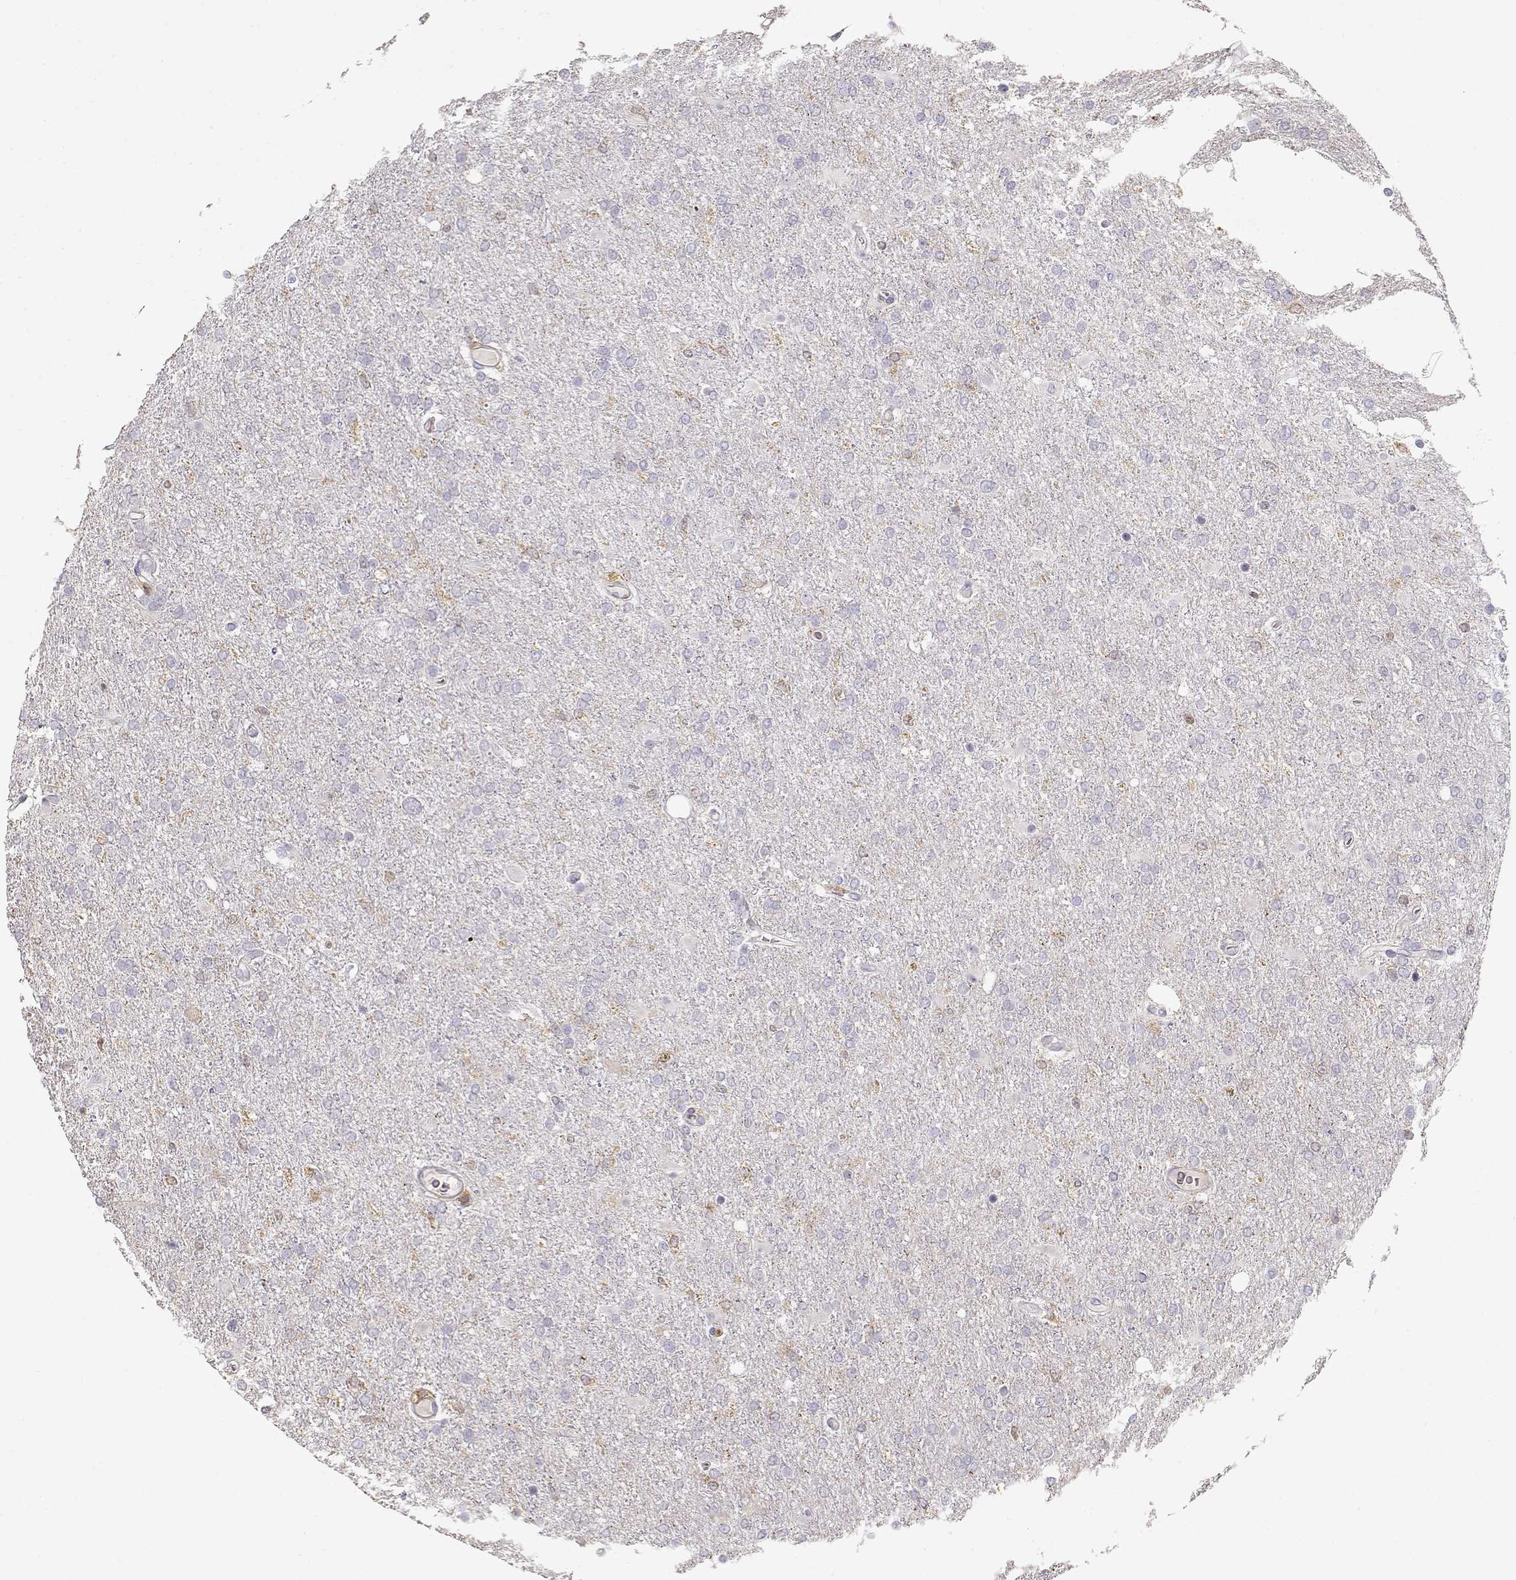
{"staining": {"intensity": "negative", "quantity": "none", "location": "none"}, "tissue": "glioma", "cell_type": "Tumor cells", "image_type": "cancer", "snomed": [{"axis": "morphology", "description": "Glioma, malignant, High grade"}, {"axis": "topography", "description": "Cerebral cortex"}], "caption": "This is an IHC photomicrograph of human malignant high-grade glioma. There is no expression in tumor cells.", "gene": "VAV1", "patient": {"sex": "male", "age": 70}}